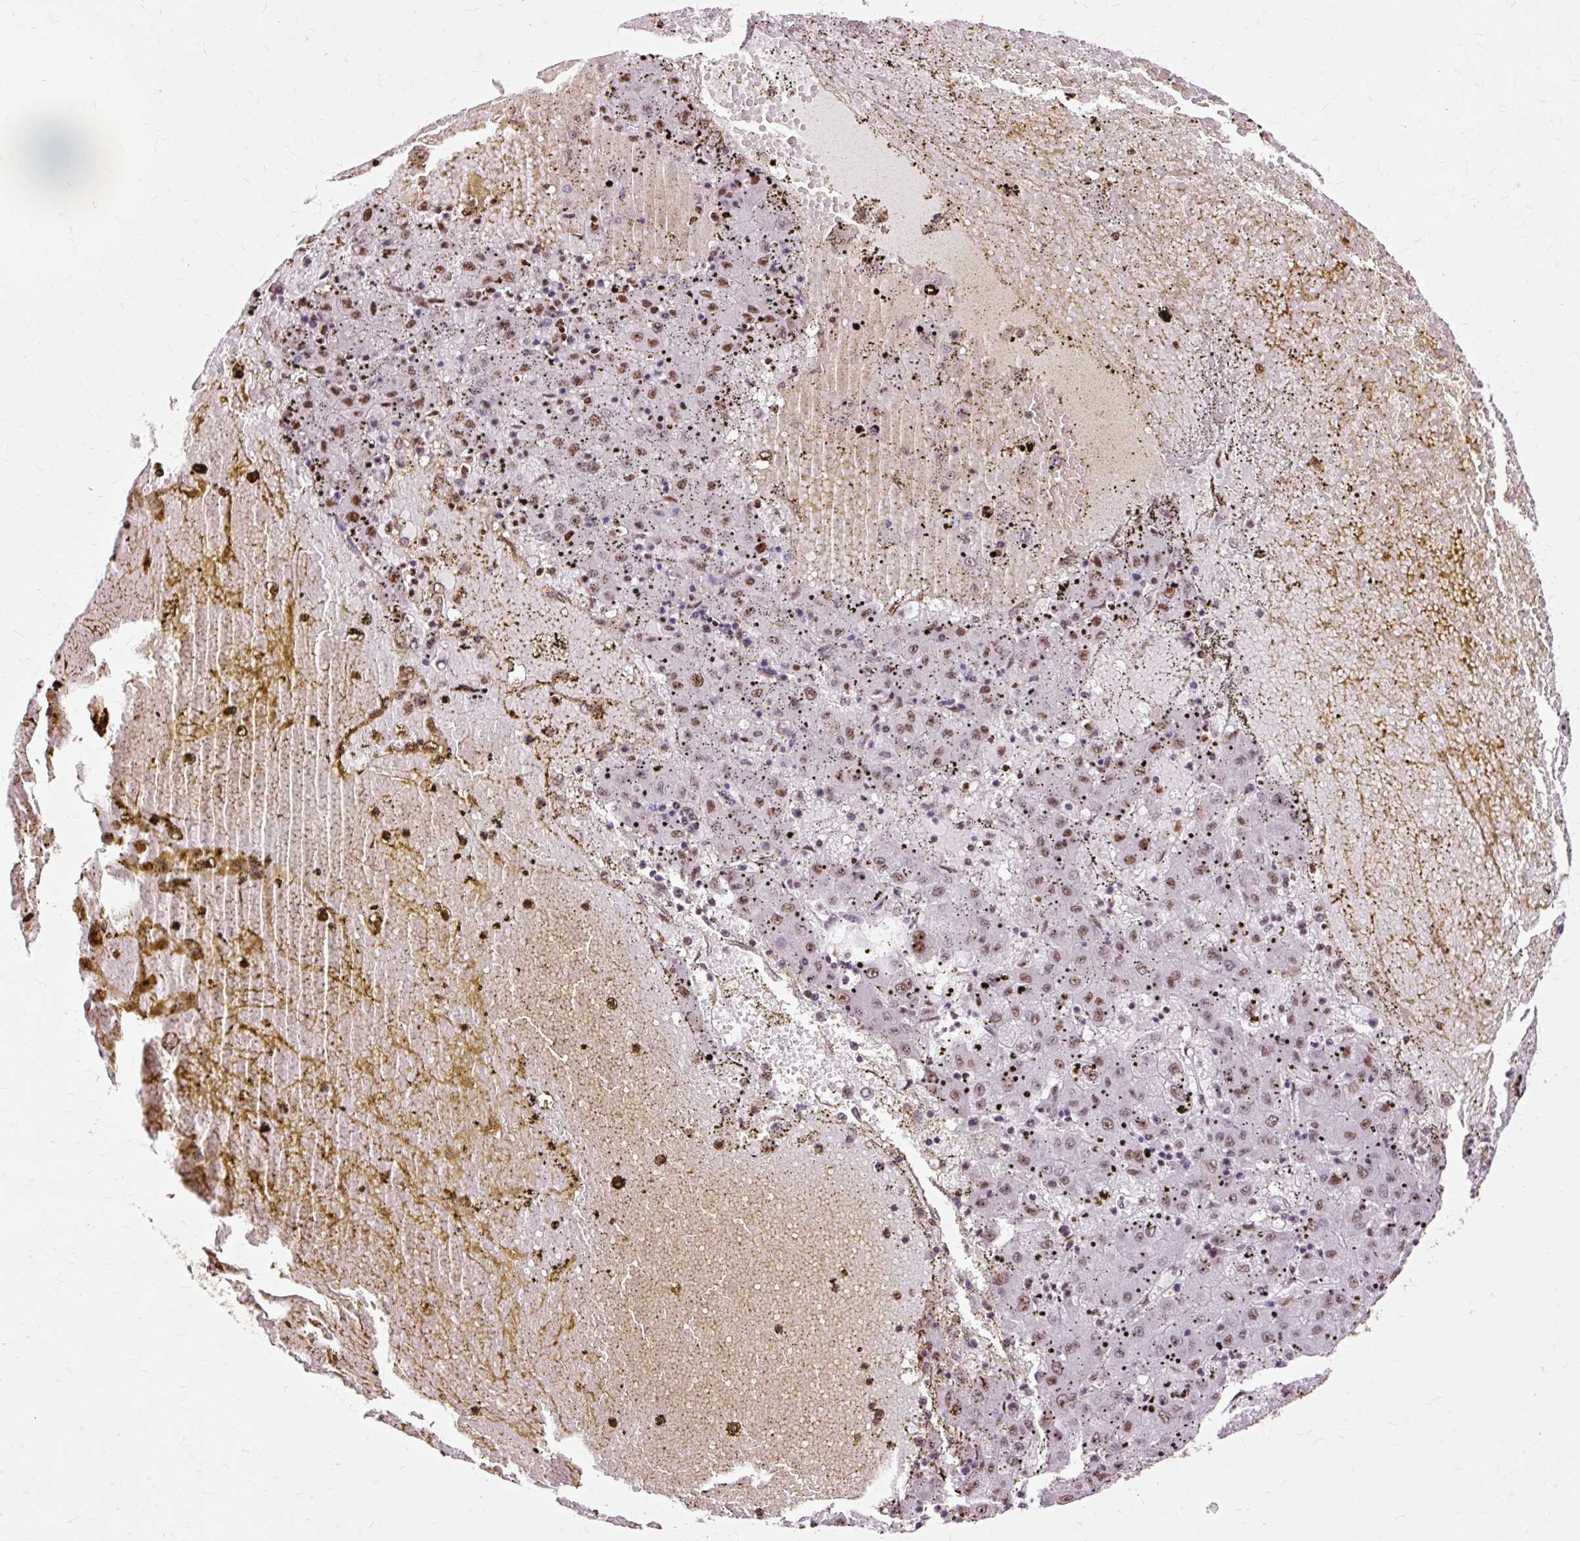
{"staining": {"intensity": "moderate", "quantity": ">75%", "location": "nuclear"}, "tissue": "liver cancer", "cell_type": "Tumor cells", "image_type": "cancer", "snomed": [{"axis": "morphology", "description": "Carcinoma, Hepatocellular, NOS"}, {"axis": "topography", "description": "Liver"}], "caption": "A brown stain shows moderate nuclear expression of a protein in human liver cancer (hepatocellular carcinoma) tumor cells.", "gene": "XRCC6", "patient": {"sex": "male", "age": 72}}